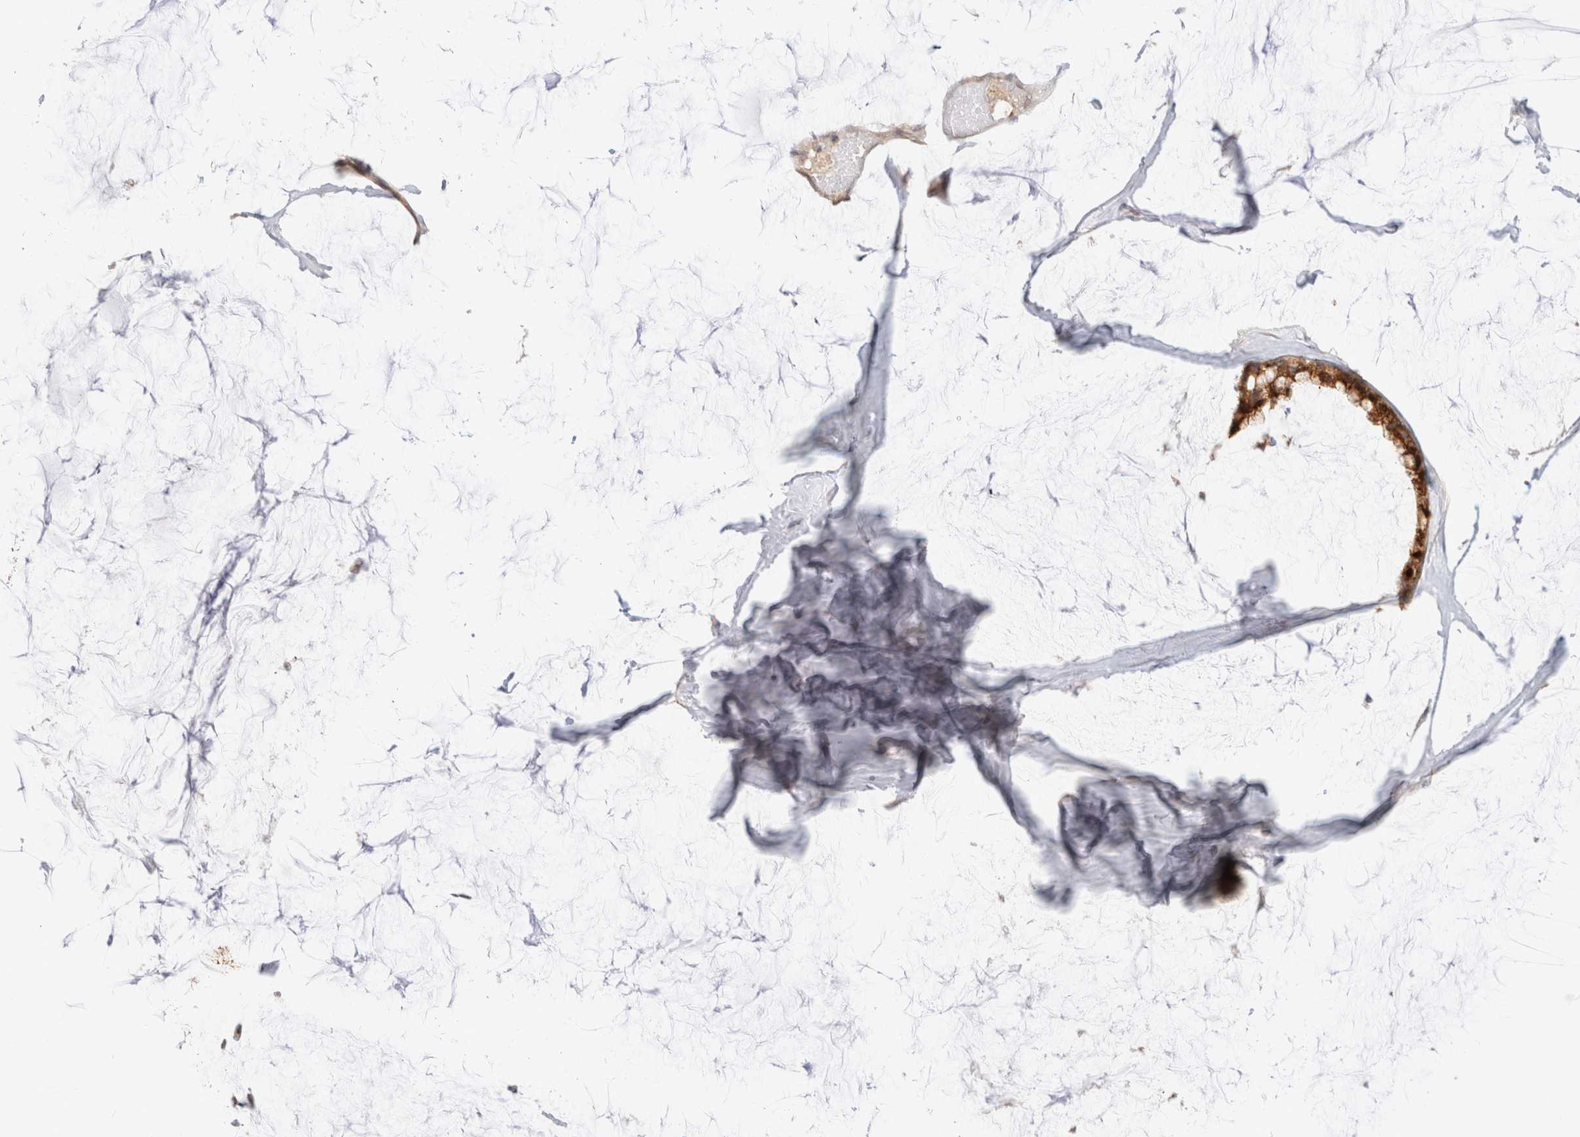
{"staining": {"intensity": "strong", "quantity": ">75%", "location": "cytoplasmic/membranous,nuclear"}, "tissue": "ovarian cancer", "cell_type": "Tumor cells", "image_type": "cancer", "snomed": [{"axis": "morphology", "description": "Cystadenocarcinoma, mucinous, NOS"}, {"axis": "topography", "description": "Ovary"}], "caption": "A brown stain shows strong cytoplasmic/membranous and nuclear positivity of a protein in human ovarian cancer tumor cells.", "gene": "EFCAB13", "patient": {"sex": "female", "age": 39}}